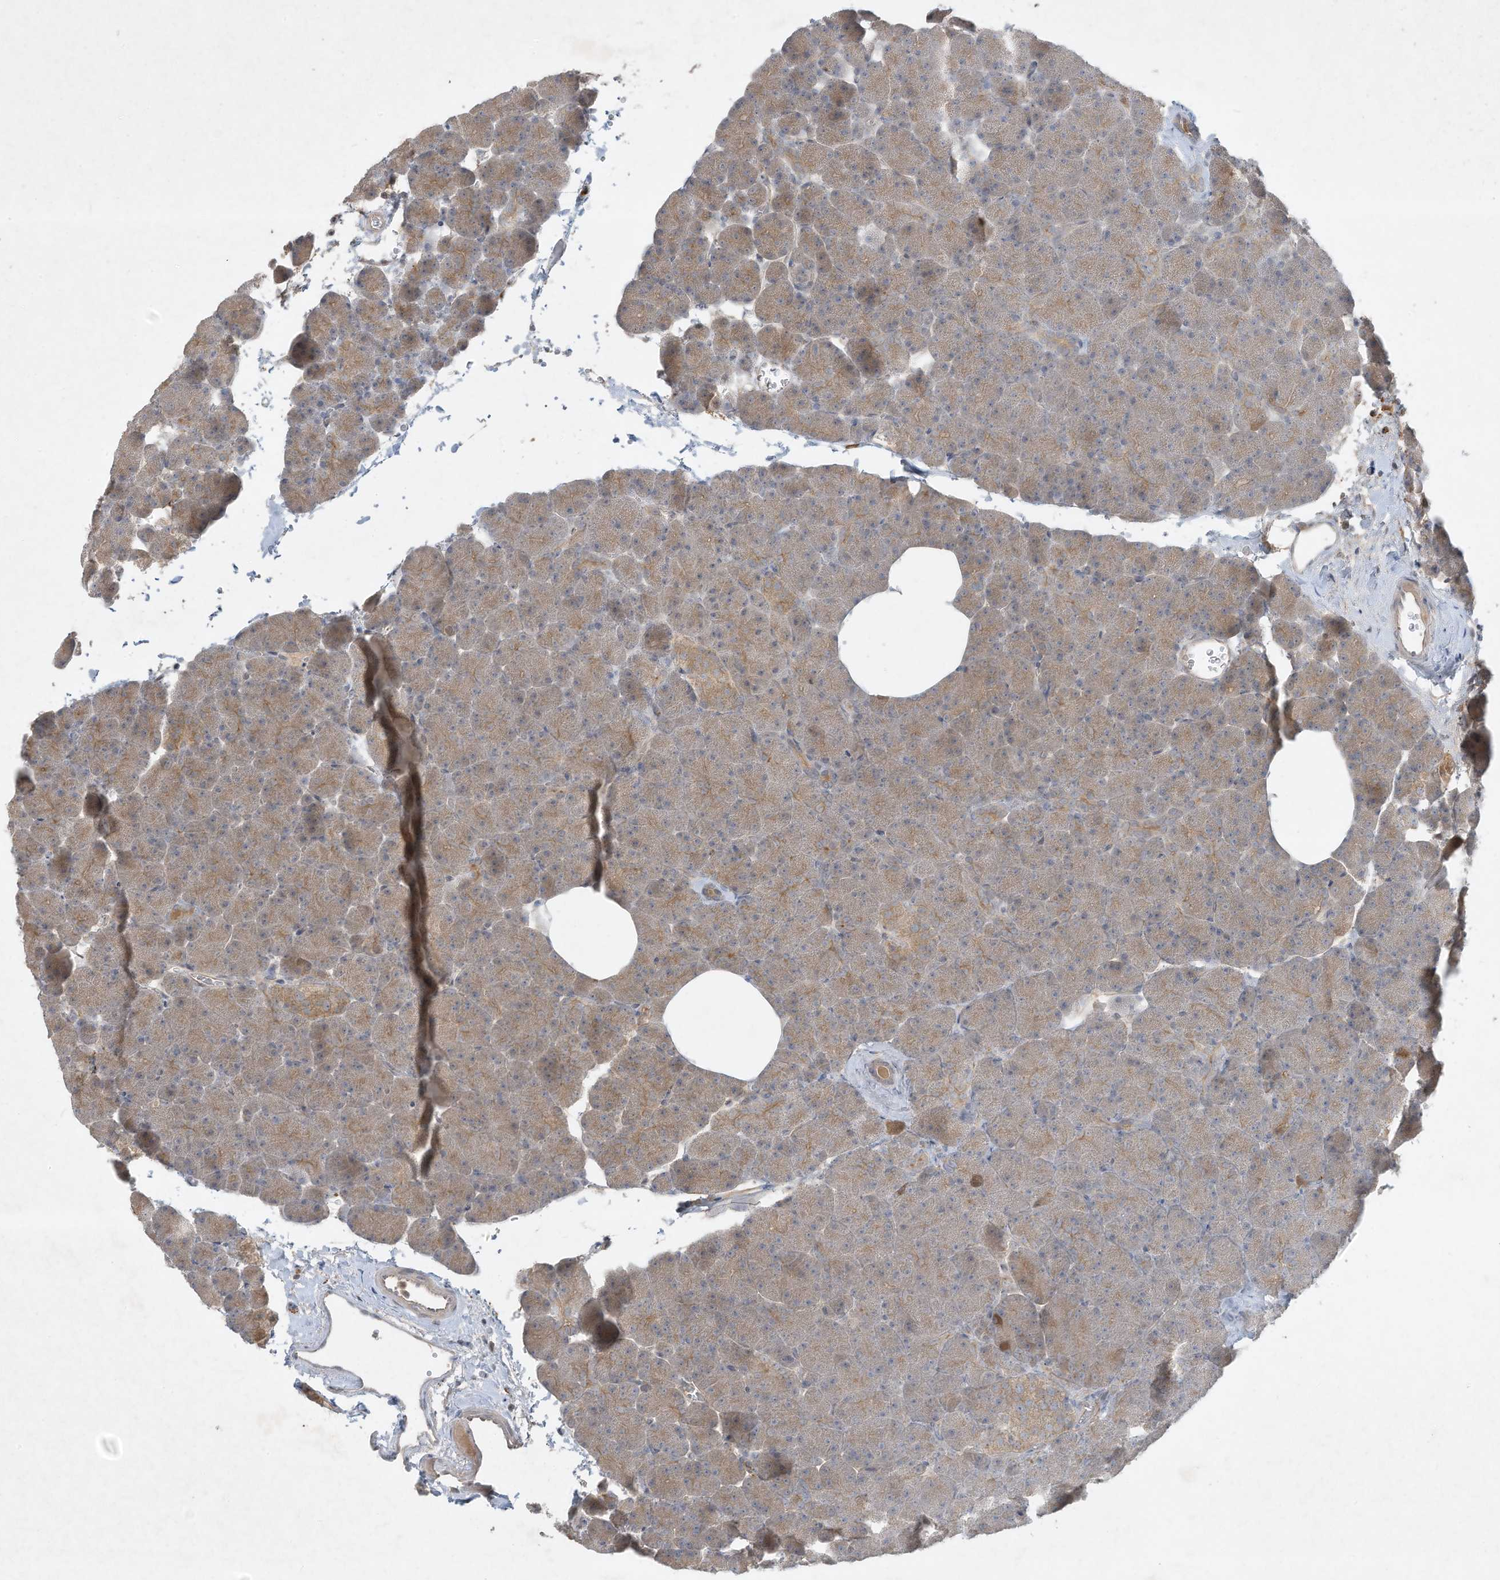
{"staining": {"intensity": "moderate", "quantity": ">75%", "location": "cytoplasmic/membranous"}, "tissue": "pancreas", "cell_type": "Exocrine glandular cells", "image_type": "normal", "snomed": [{"axis": "morphology", "description": "Normal tissue, NOS"}, {"axis": "morphology", "description": "Carcinoid, malignant, NOS"}, {"axis": "topography", "description": "Pancreas"}], "caption": "Immunohistochemical staining of benign pancreas exhibits medium levels of moderate cytoplasmic/membranous expression in about >75% of exocrine glandular cells.", "gene": "FETUB", "patient": {"sex": "female", "age": 35}}